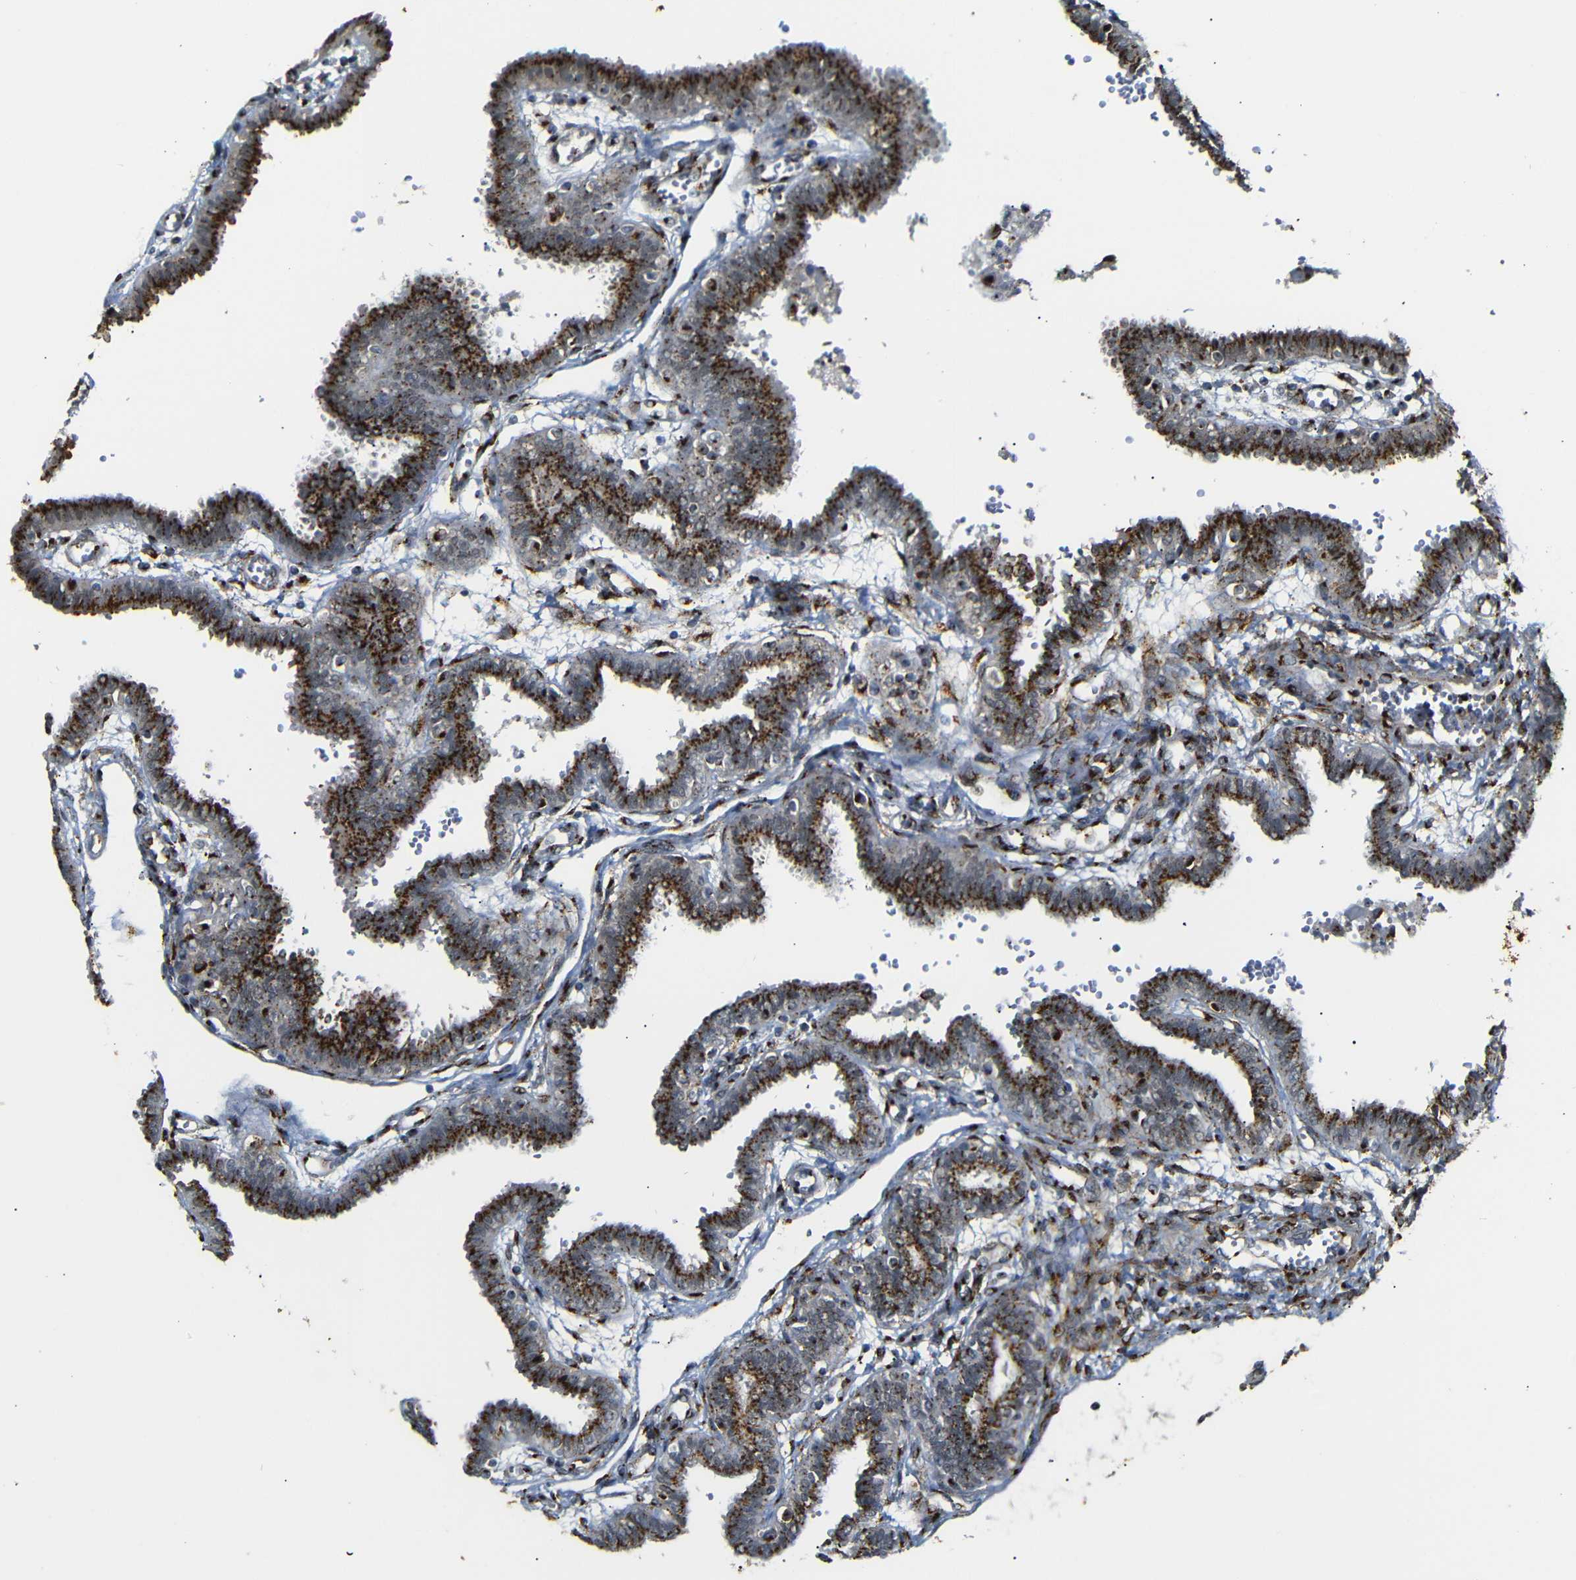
{"staining": {"intensity": "strong", "quantity": ">75%", "location": "cytoplasmic/membranous"}, "tissue": "fallopian tube", "cell_type": "Glandular cells", "image_type": "normal", "snomed": [{"axis": "morphology", "description": "Normal tissue, NOS"}, {"axis": "topography", "description": "Fallopian tube"}], "caption": "A histopathology image of fallopian tube stained for a protein demonstrates strong cytoplasmic/membranous brown staining in glandular cells. (DAB IHC, brown staining for protein, blue staining for nuclei).", "gene": "TGOLN2", "patient": {"sex": "female", "age": 32}}